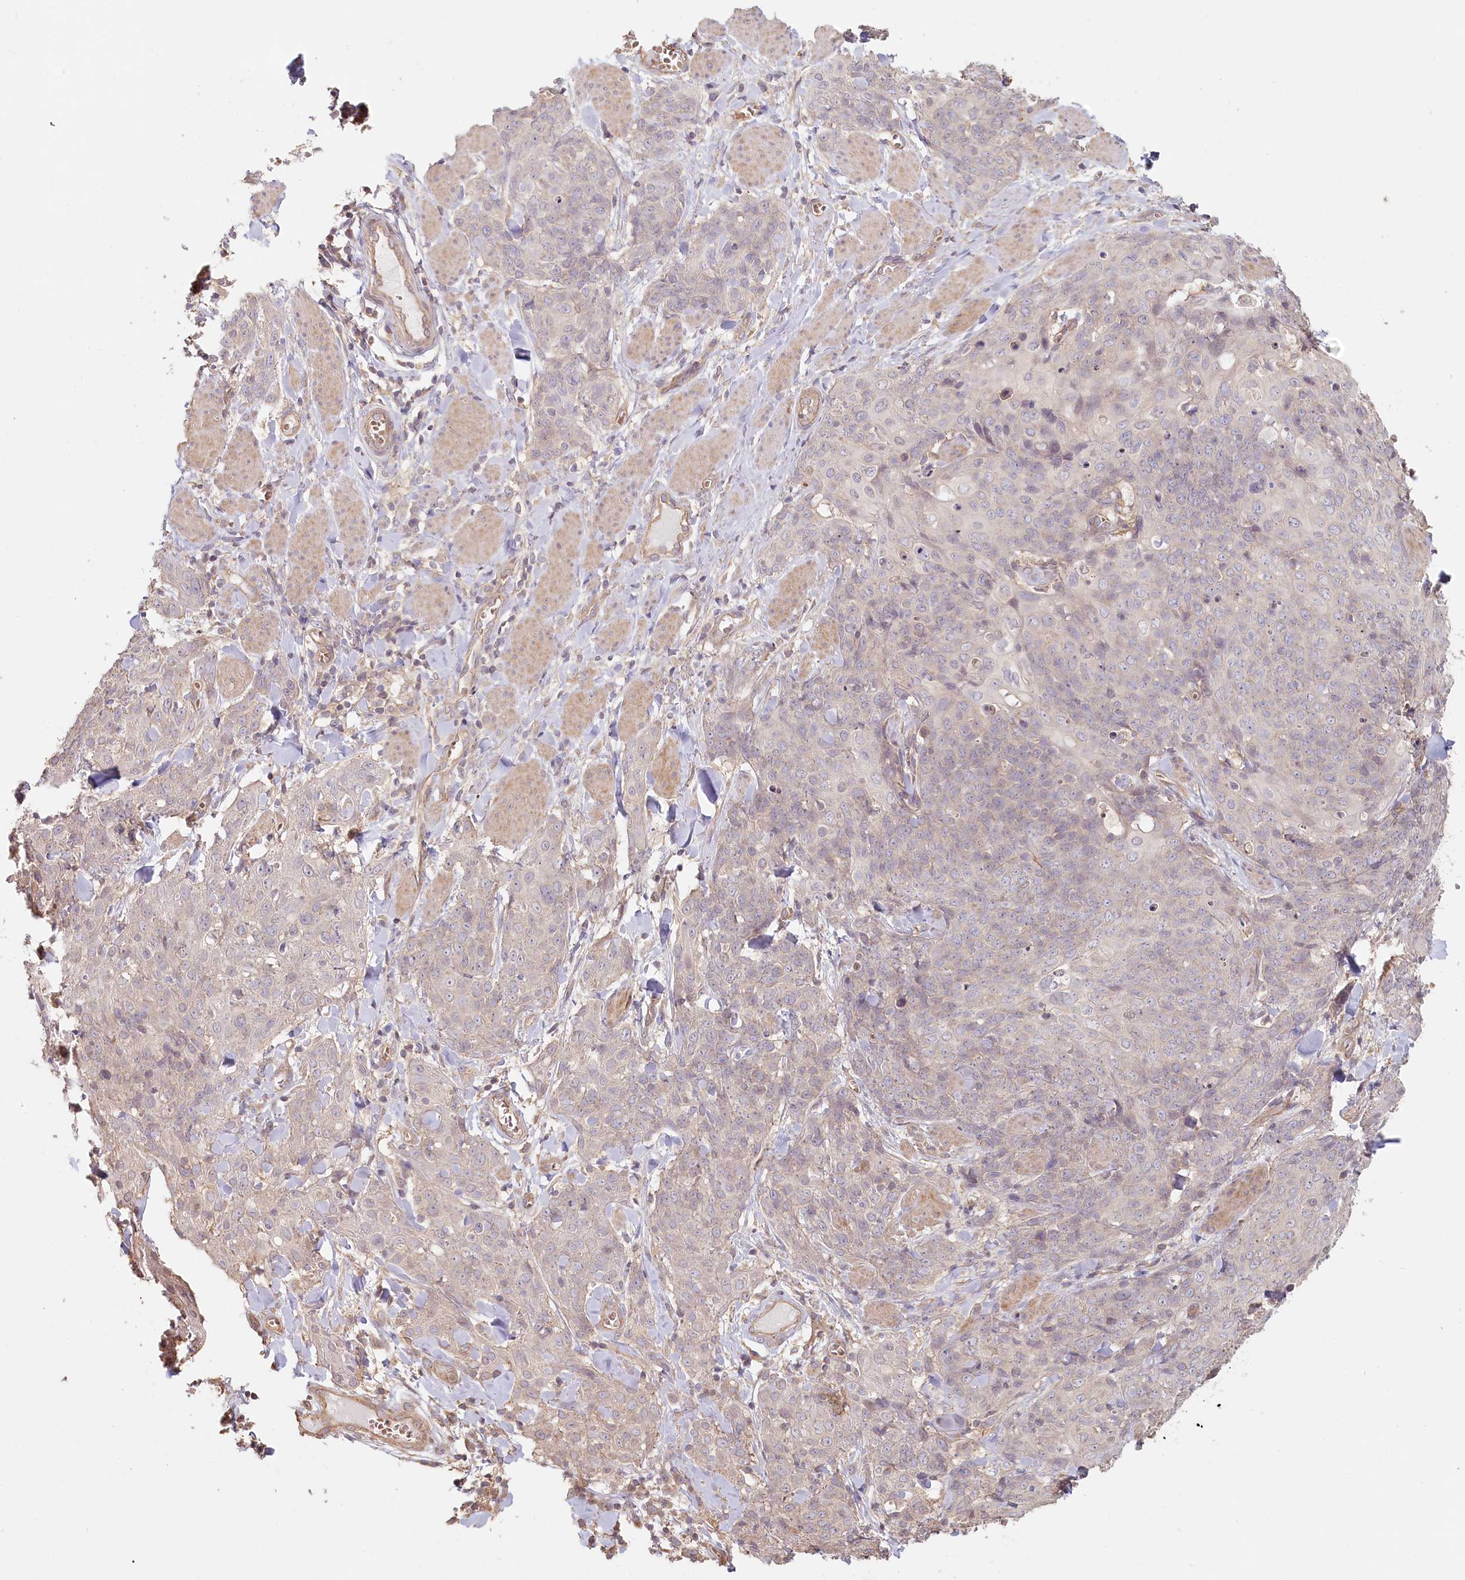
{"staining": {"intensity": "negative", "quantity": "none", "location": "none"}, "tissue": "skin cancer", "cell_type": "Tumor cells", "image_type": "cancer", "snomed": [{"axis": "morphology", "description": "Squamous cell carcinoma, NOS"}, {"axis": "topography", "description": "Skin"}, {"axis": "topography", "description": "Vulva"}], "caption": "Protein analysis of skin cancer demonstrates no significant positivity in tumor cells.", "gene": "TCHP", "patient": {"sex": "female", "age": 85}}